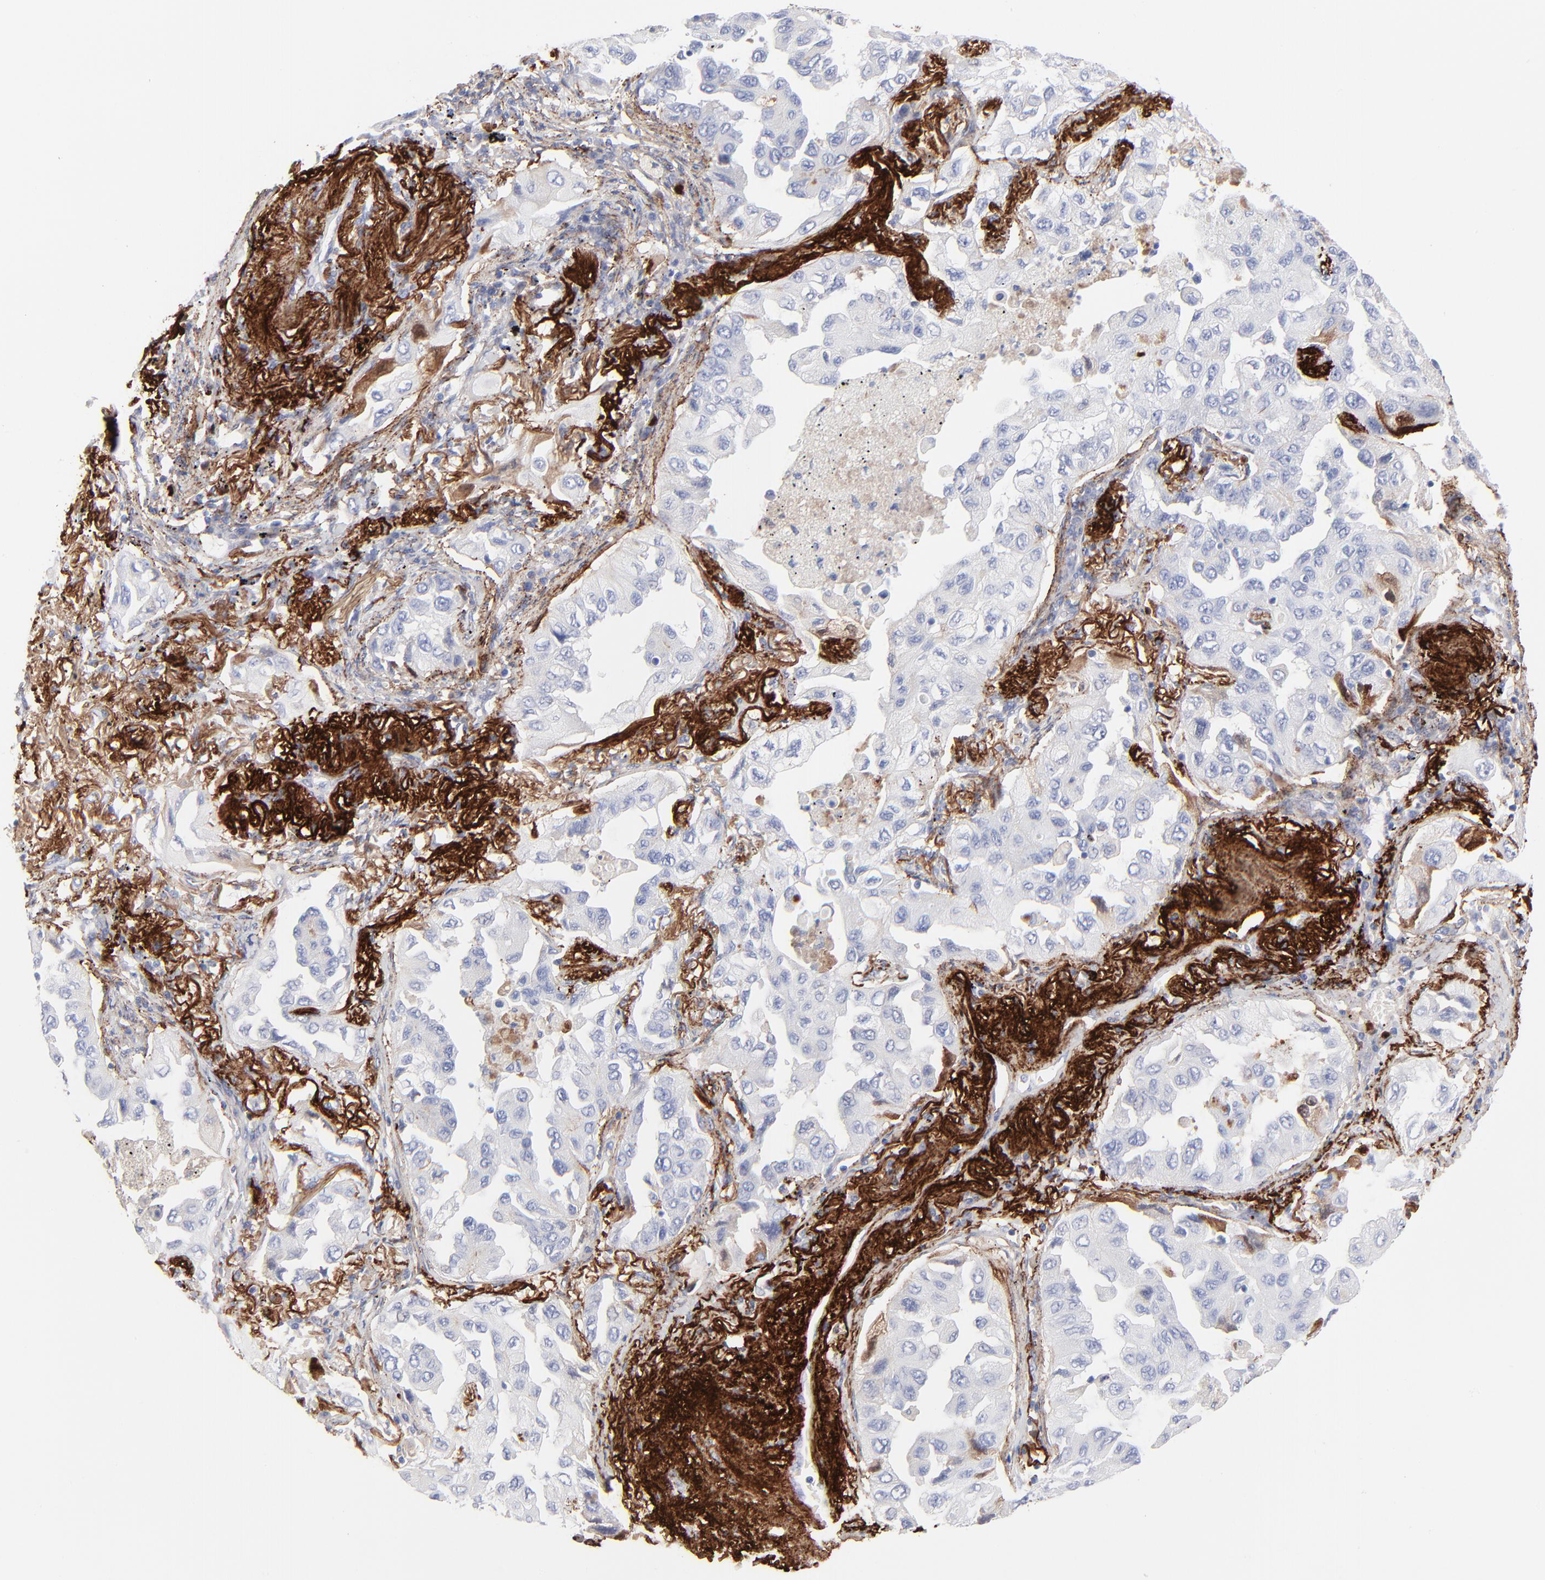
{"staining": {"intensity": "negative", "quantity": "none", "location": "none"}, "tissue": "lung cancer", "cell_type": "Tumor cells", "image_type": "cancer", "snomed": [{"axis": "morphology", "description": "Adenocarcinoma, NOS"}, {"axis": "topography", "description": "Lung"}], "caption": "High magnification brightfield microscopy of adenocarcinoma (lung) stained with DAB (brown) and counterstained with hematoxylin (blue): tumor cells show no significant positivity.", "gene": "FBLN2", "patient": {"sex": "female", "age": 65}}